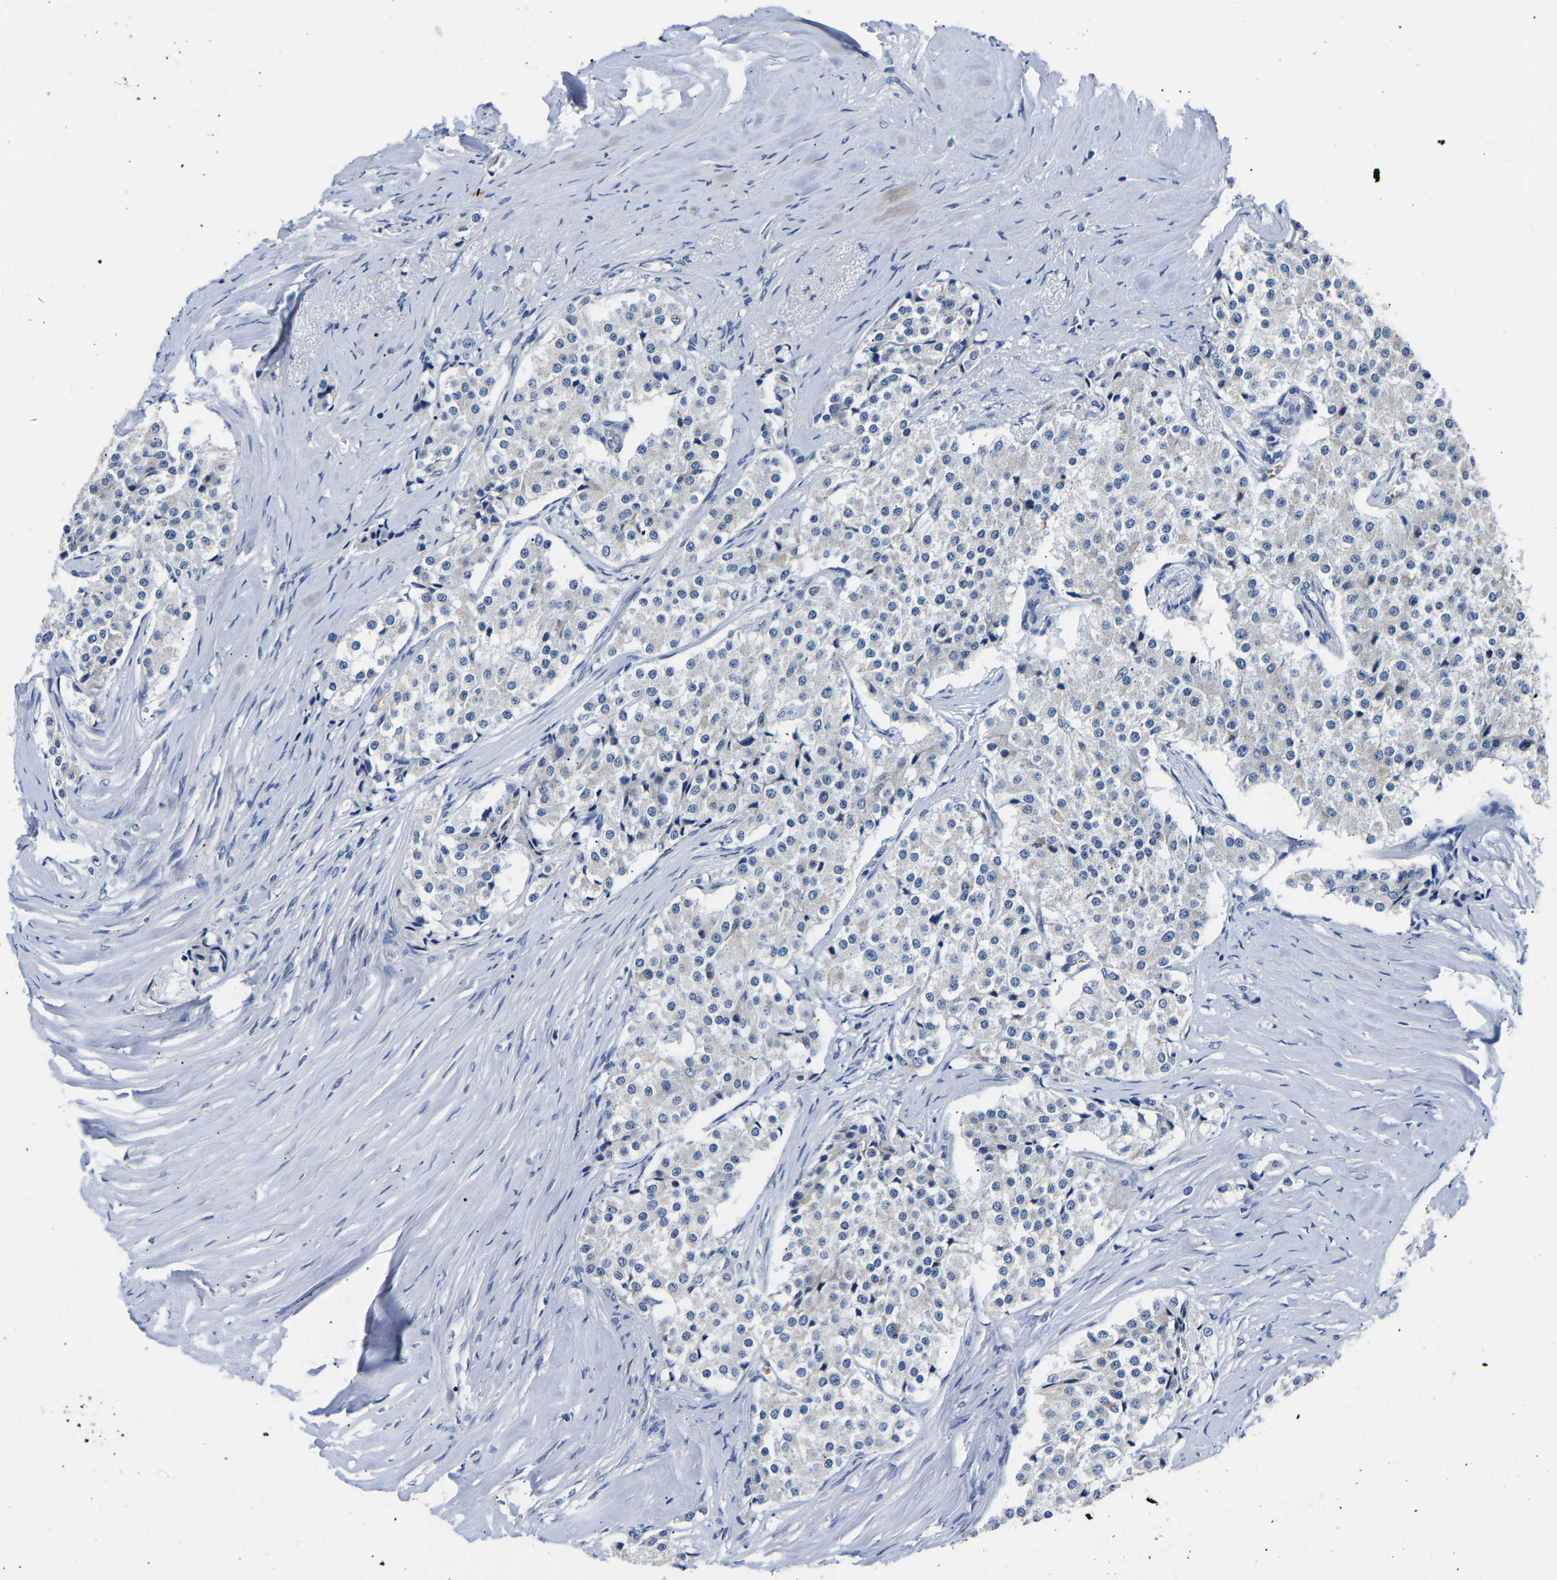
{"staining": {"intensity": "negative", "quantity": "none", "location": "none"}, "tissue": "carcinoid", "cell_type": "Tumor cells", "image_type": "cancer", "snomed": [{"axis": "morphology", "description": "Carcinoid, malignant, NOS"}, {"axis": "topography", "description": "Colon"}], "caption": "Carcinoid was stained to show a protein in brown. There is no significant staining in tumor cells.", "gene": "RINT1", "patient": {"sex": "female", "age": 52}}